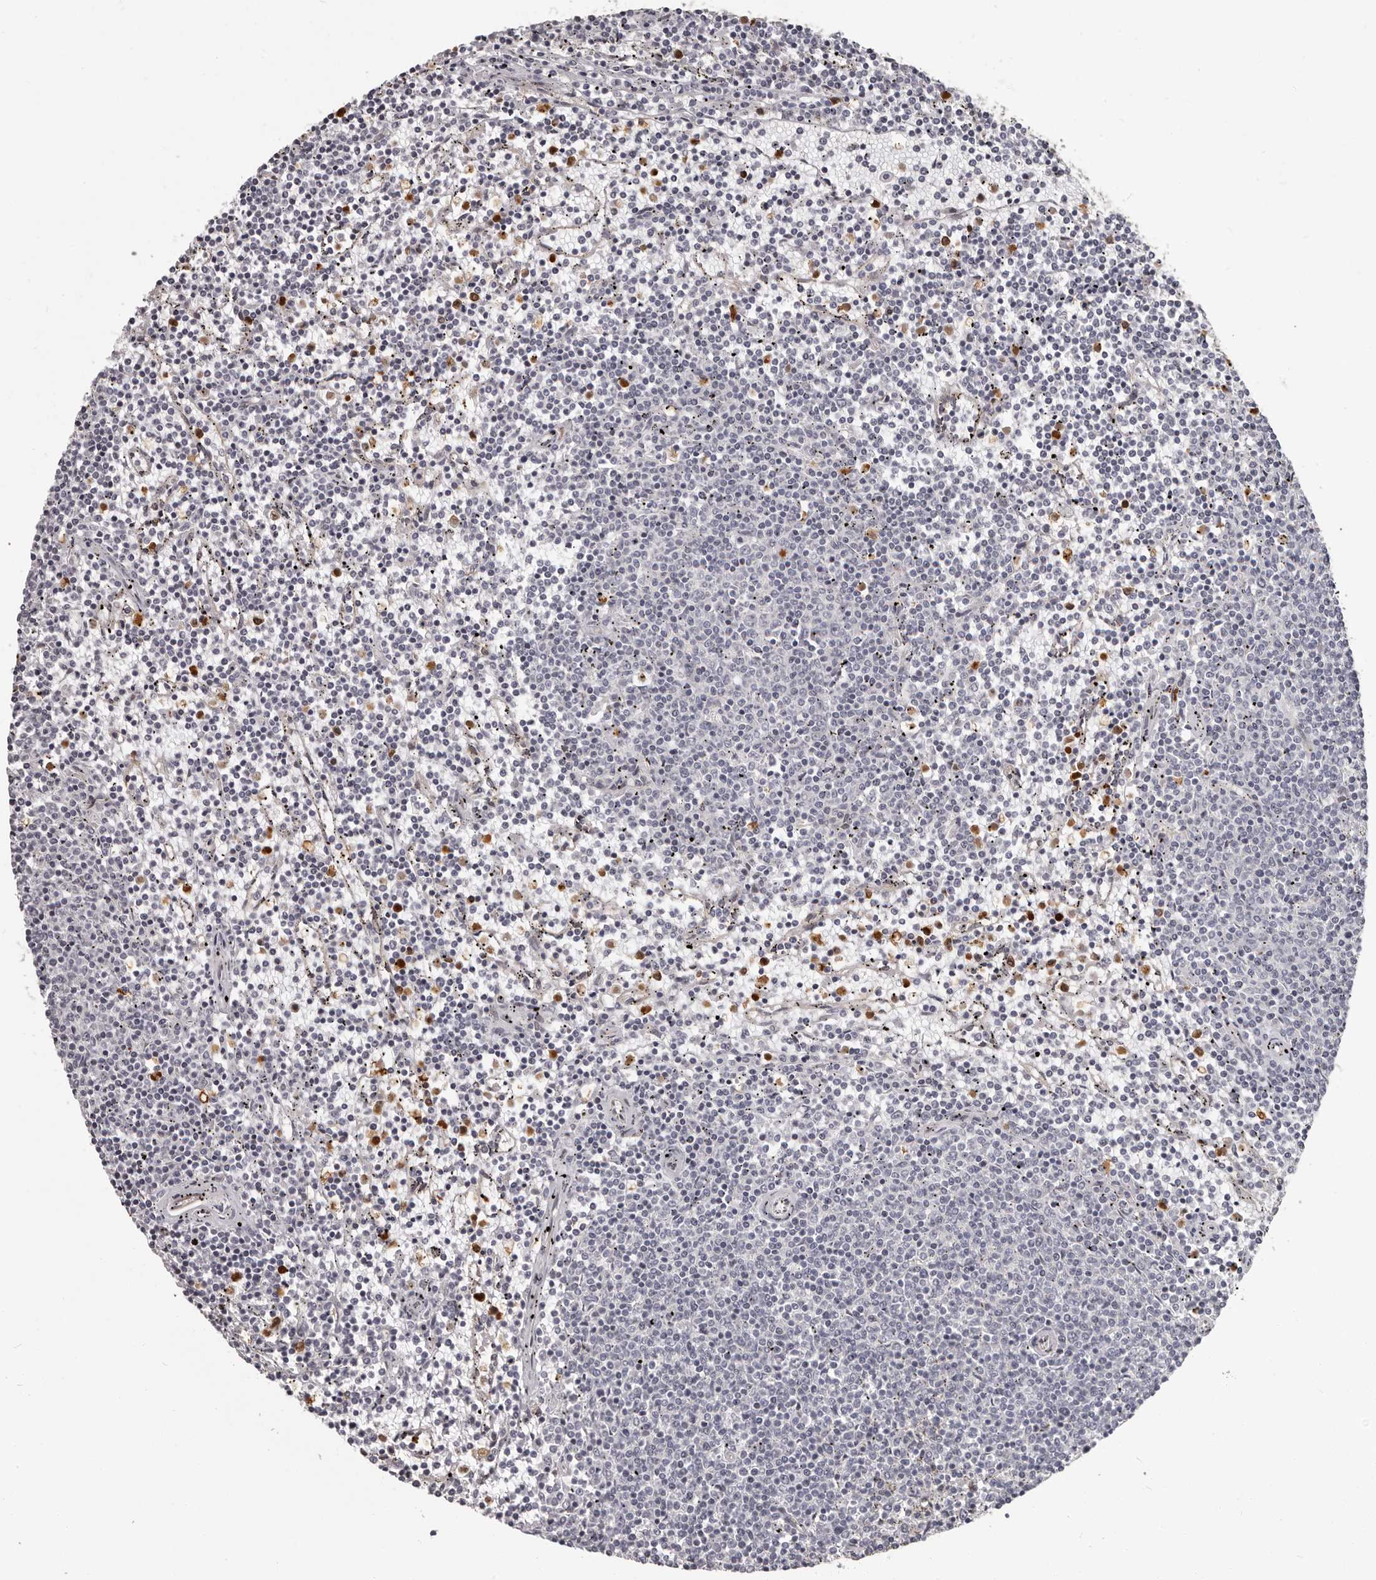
{"staining": {"intensity": "negative", "quantity": "none", "location": "none"}, "tissue": "lymphoma", "cell_type": "Tumor cells", "image_type": "cancer", "snomed": [{"axis": "morphology", "description": "Malignant lymphoma, non-Hodgkin's type, Low grade"}, {"axis": "topography", "description": "Spleen"}], "caption": "Human lymphoma stained for a protein using immunohistochemistry (IHC) displays no staining in tumor cells.", "gene": "GPR157", "patient": {"sex": "female", "age": 50}}